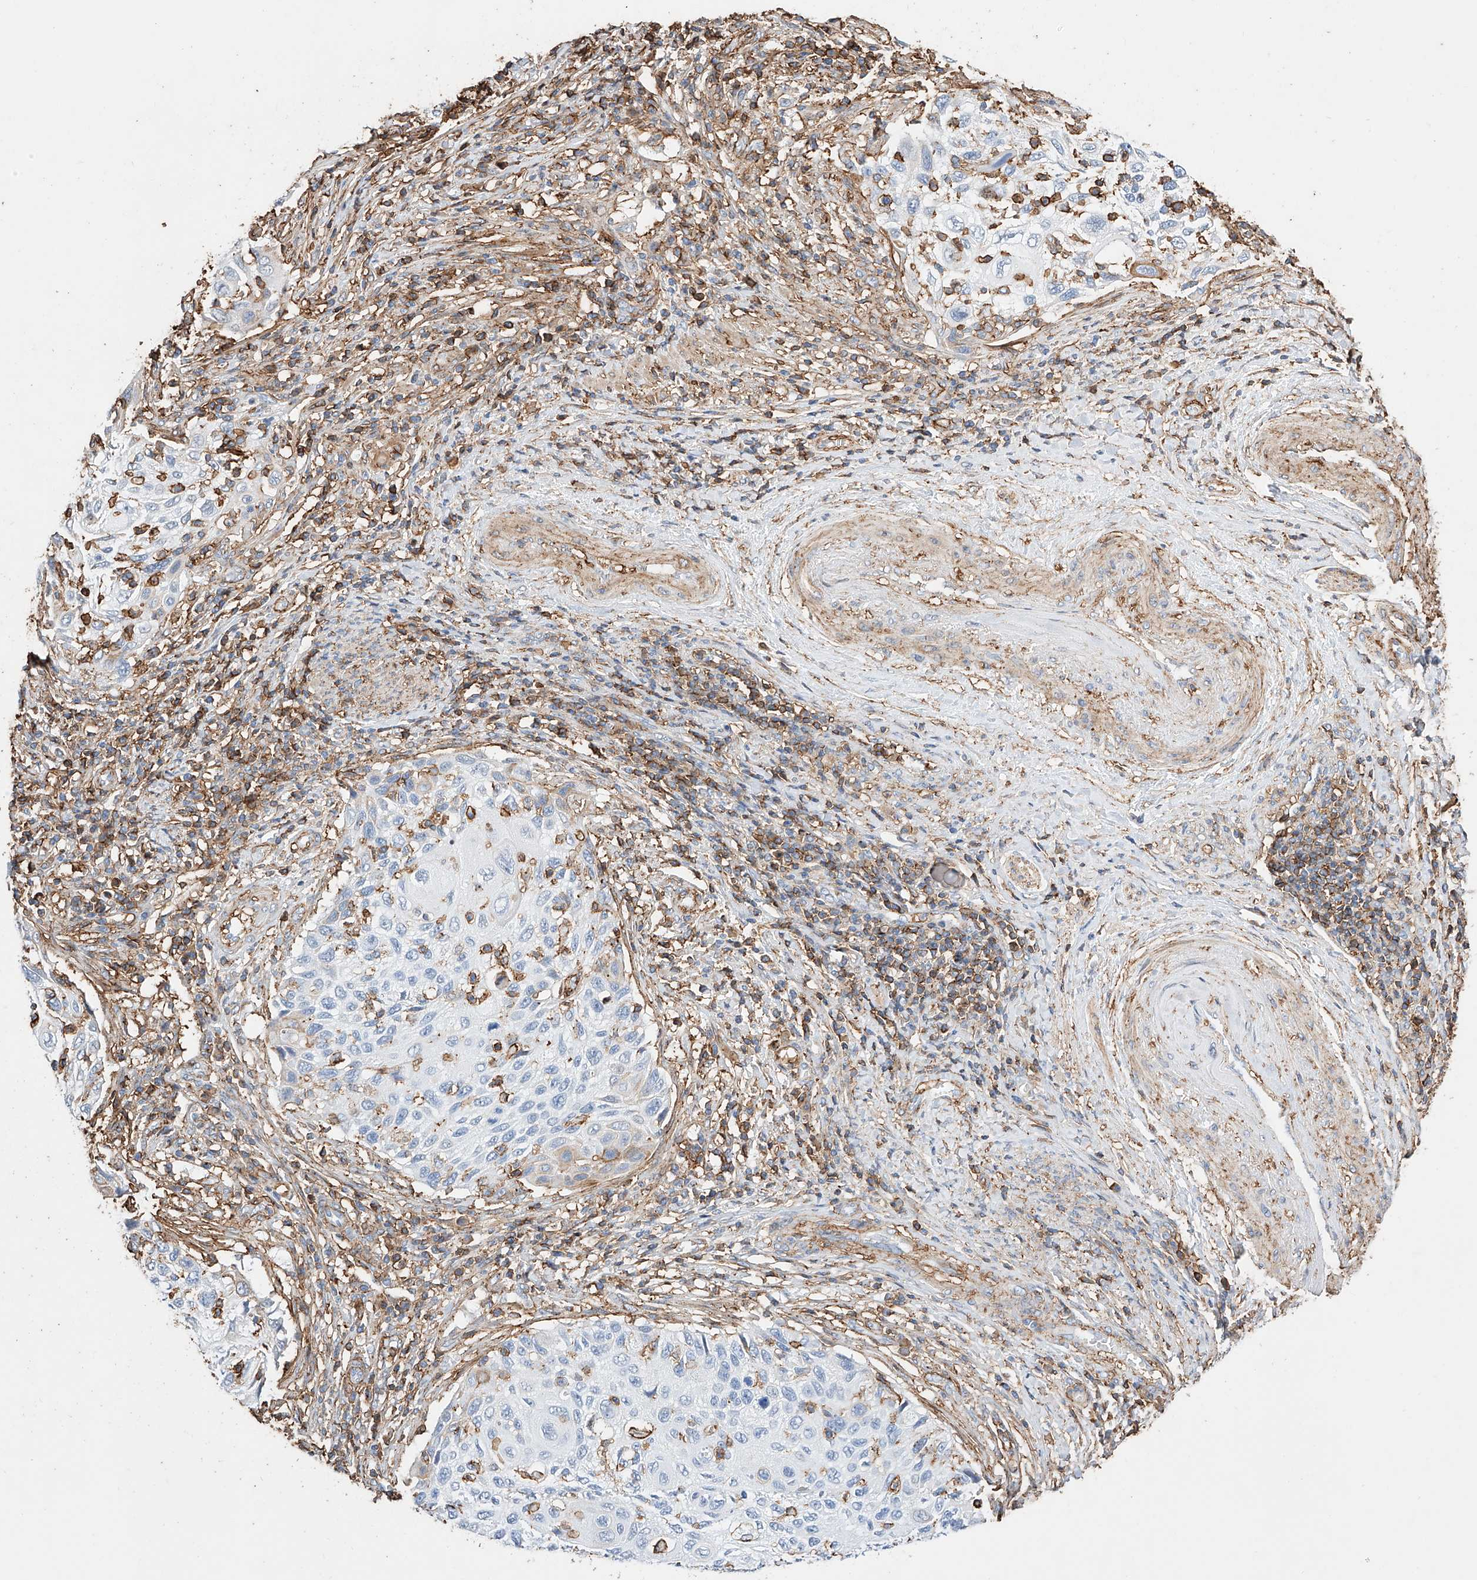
{"staining": {"intensity": "negative", "quantity": "none", "location": "none"}, "tissue": "cervical cancer", "cell_type": "Tumor cells", "image_type": "cancer", "snomed": [{"axis": "morphology", "description": "Squamous cell carcinoma, NOS"}, {"axis": "topography", "description": "Cervix"}], "caption": "Immunohistochemistry (IHC) micrograph of squamous cell carcinoma (cervical) stained for a protein (brown), which shows no expression in tumor cells. (DAB (3,3'-diaminobenzidine) IHC visualized using brightfield microscopy, high magnification).", "gene": "WFS1", "patient": {"sex": "female", "age": 70}}